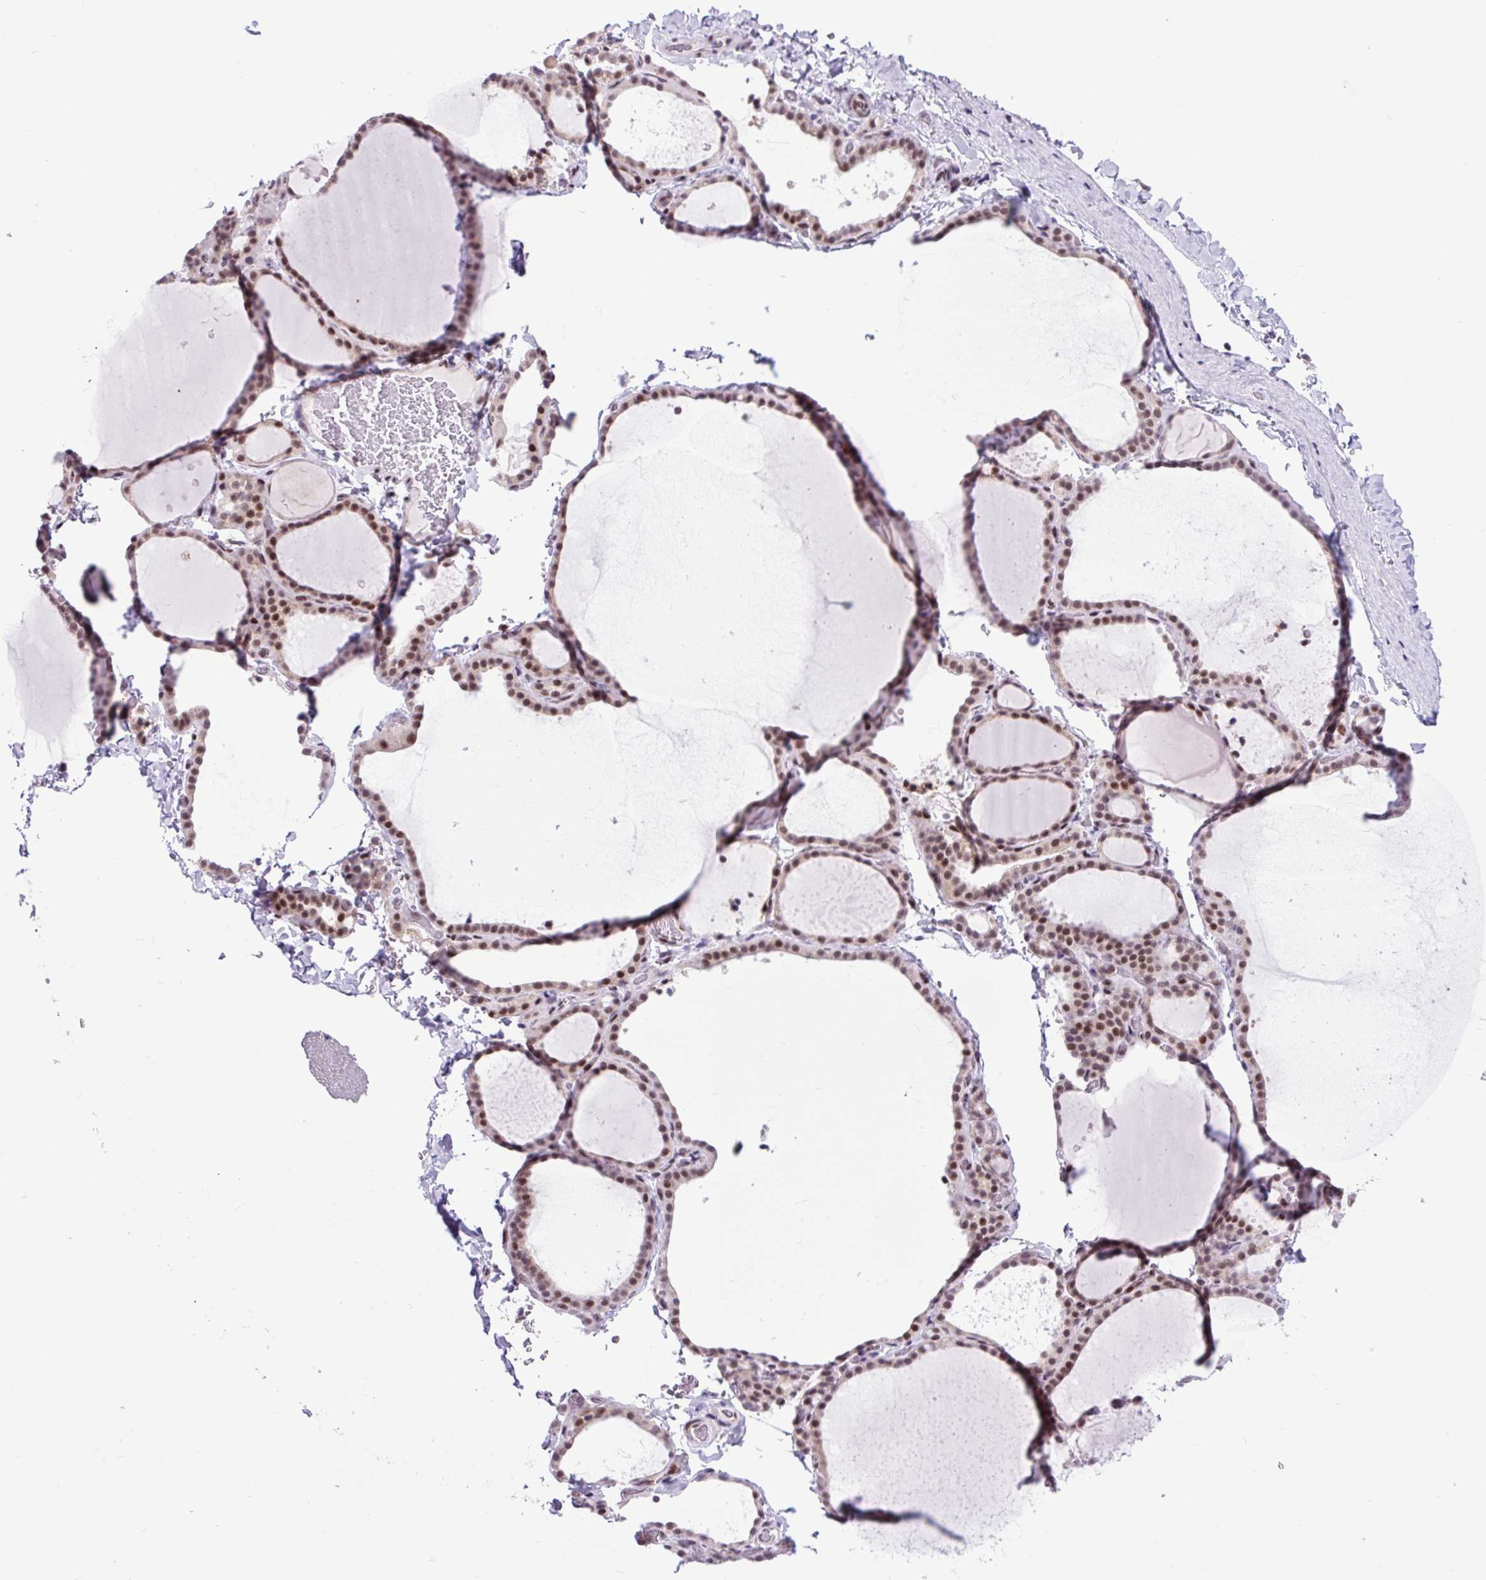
{"staining": {"intensity": "moderate", "quantity": "25%-75%", "location": "nuclear"}, "tissue": "thyroid gland", "cell_type": "Glandular cells", "image_type": "normal", "snomed": [{"axis": "morphology", "description": "Normal tissue, NOS"}, {"axis": "topography", "description": "Thyroid gland"}], "caption": "Immunohistochemistry micrograph of normal thyroid gland: human thyroid gland stained using IHC reveals medium levels of moderate protein expression localized specifically in the nuclear of glandular cells, appearing as a nuclear brown color.", "gene": "CLK2", "patient": {"sex": "female", "age": 22}}